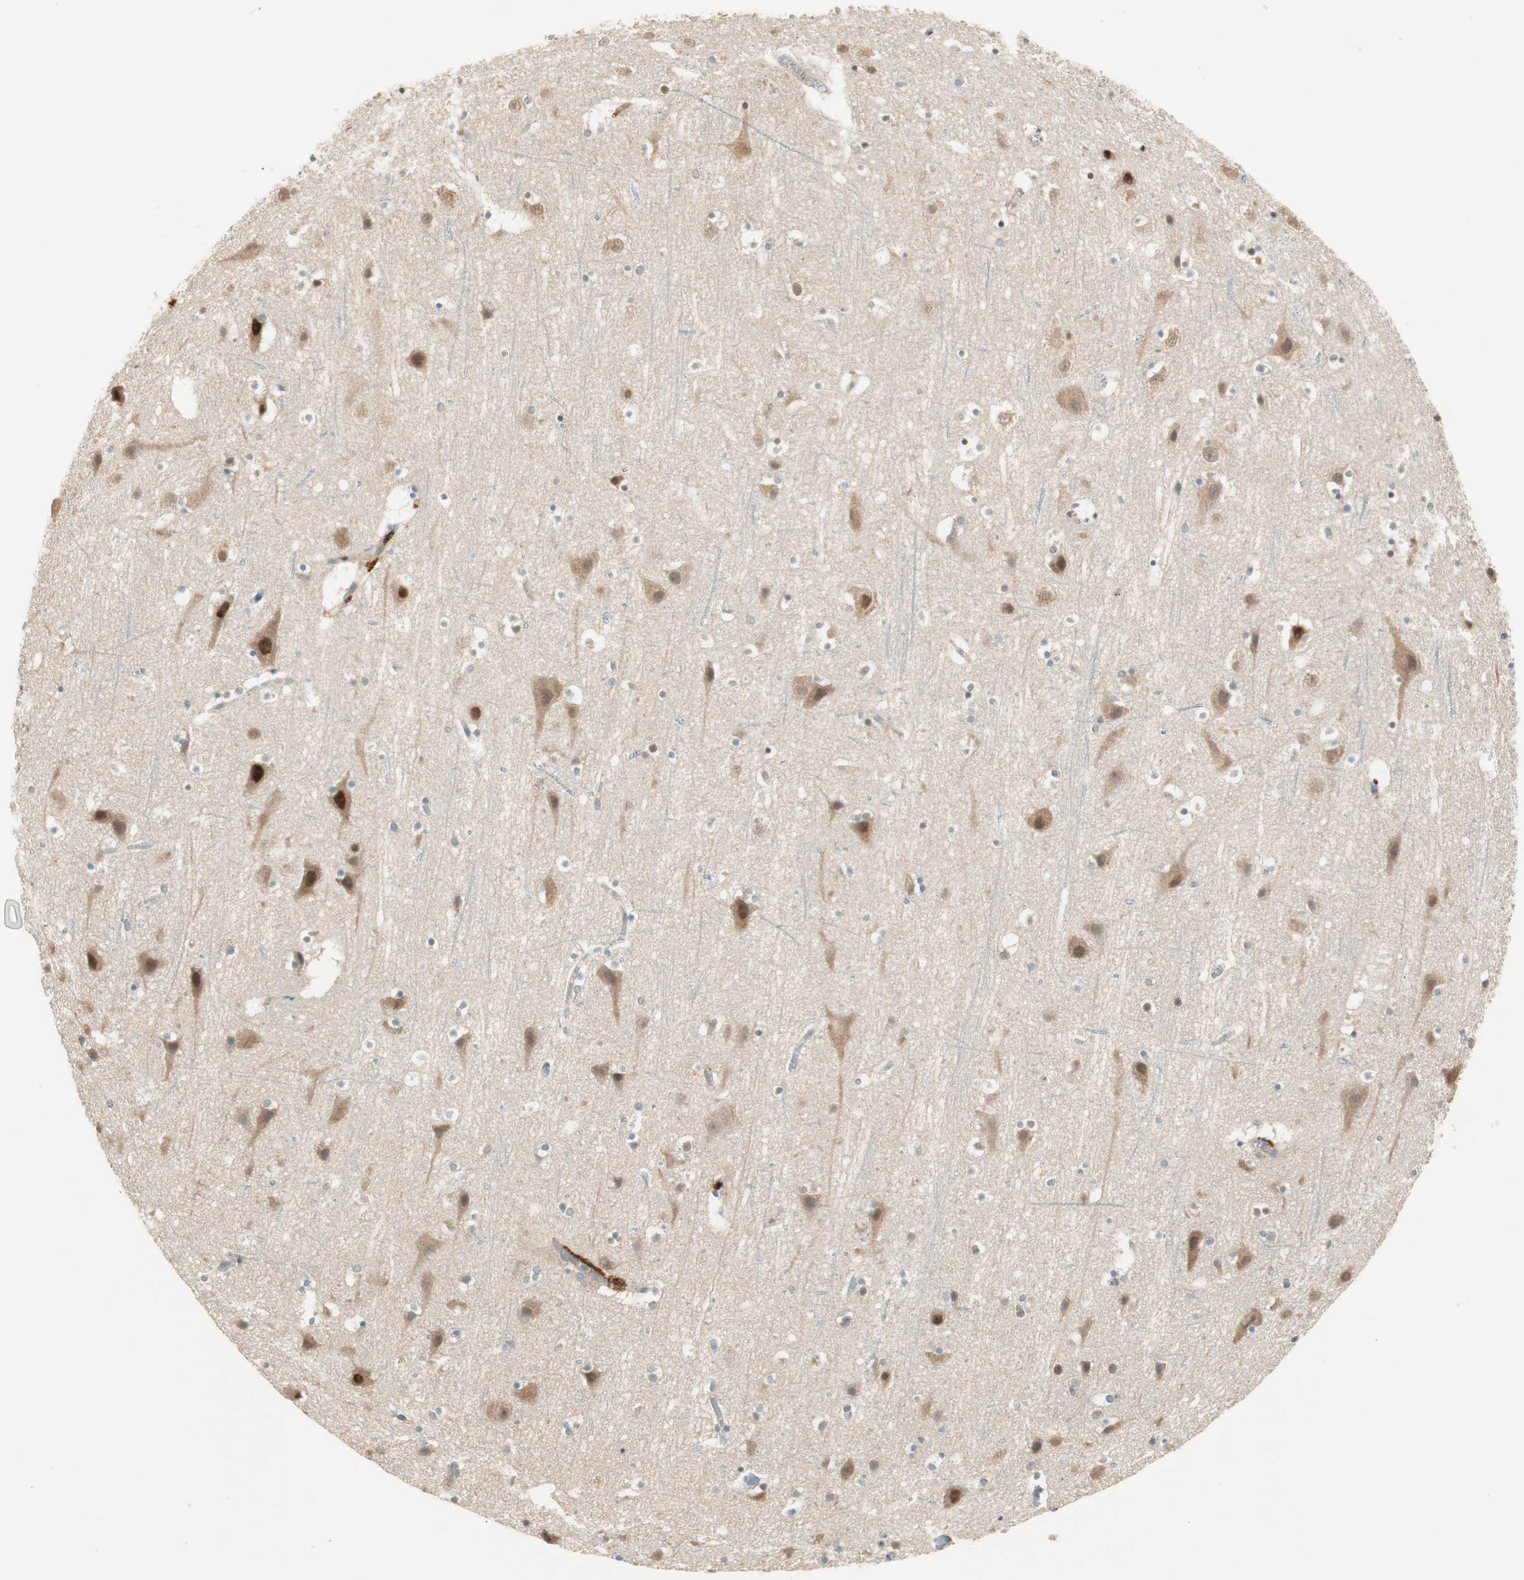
{"staining": {"intensity": "moderate", "quantity": ">75%", "location": "cytoplasmic/membranous"}, "tissue": "cerebral cortex", "cell_type": "Endothelial cells", "image_type": "normal", "snomed": [{"axis": "morphology", "description": "Normal tissue, NOS"}, {"axis": "topography", "description": "Cerebral cortex"}], "caption": "The photomicrograph displays immunohistochemical staining of normal cerebral cortex. There is moderate cytoplasmic/membranous expression is identified in approximately >75% of endothelial cells.", "gene": "PSMD8", "patient": {"sex": "male", "age": 45}}